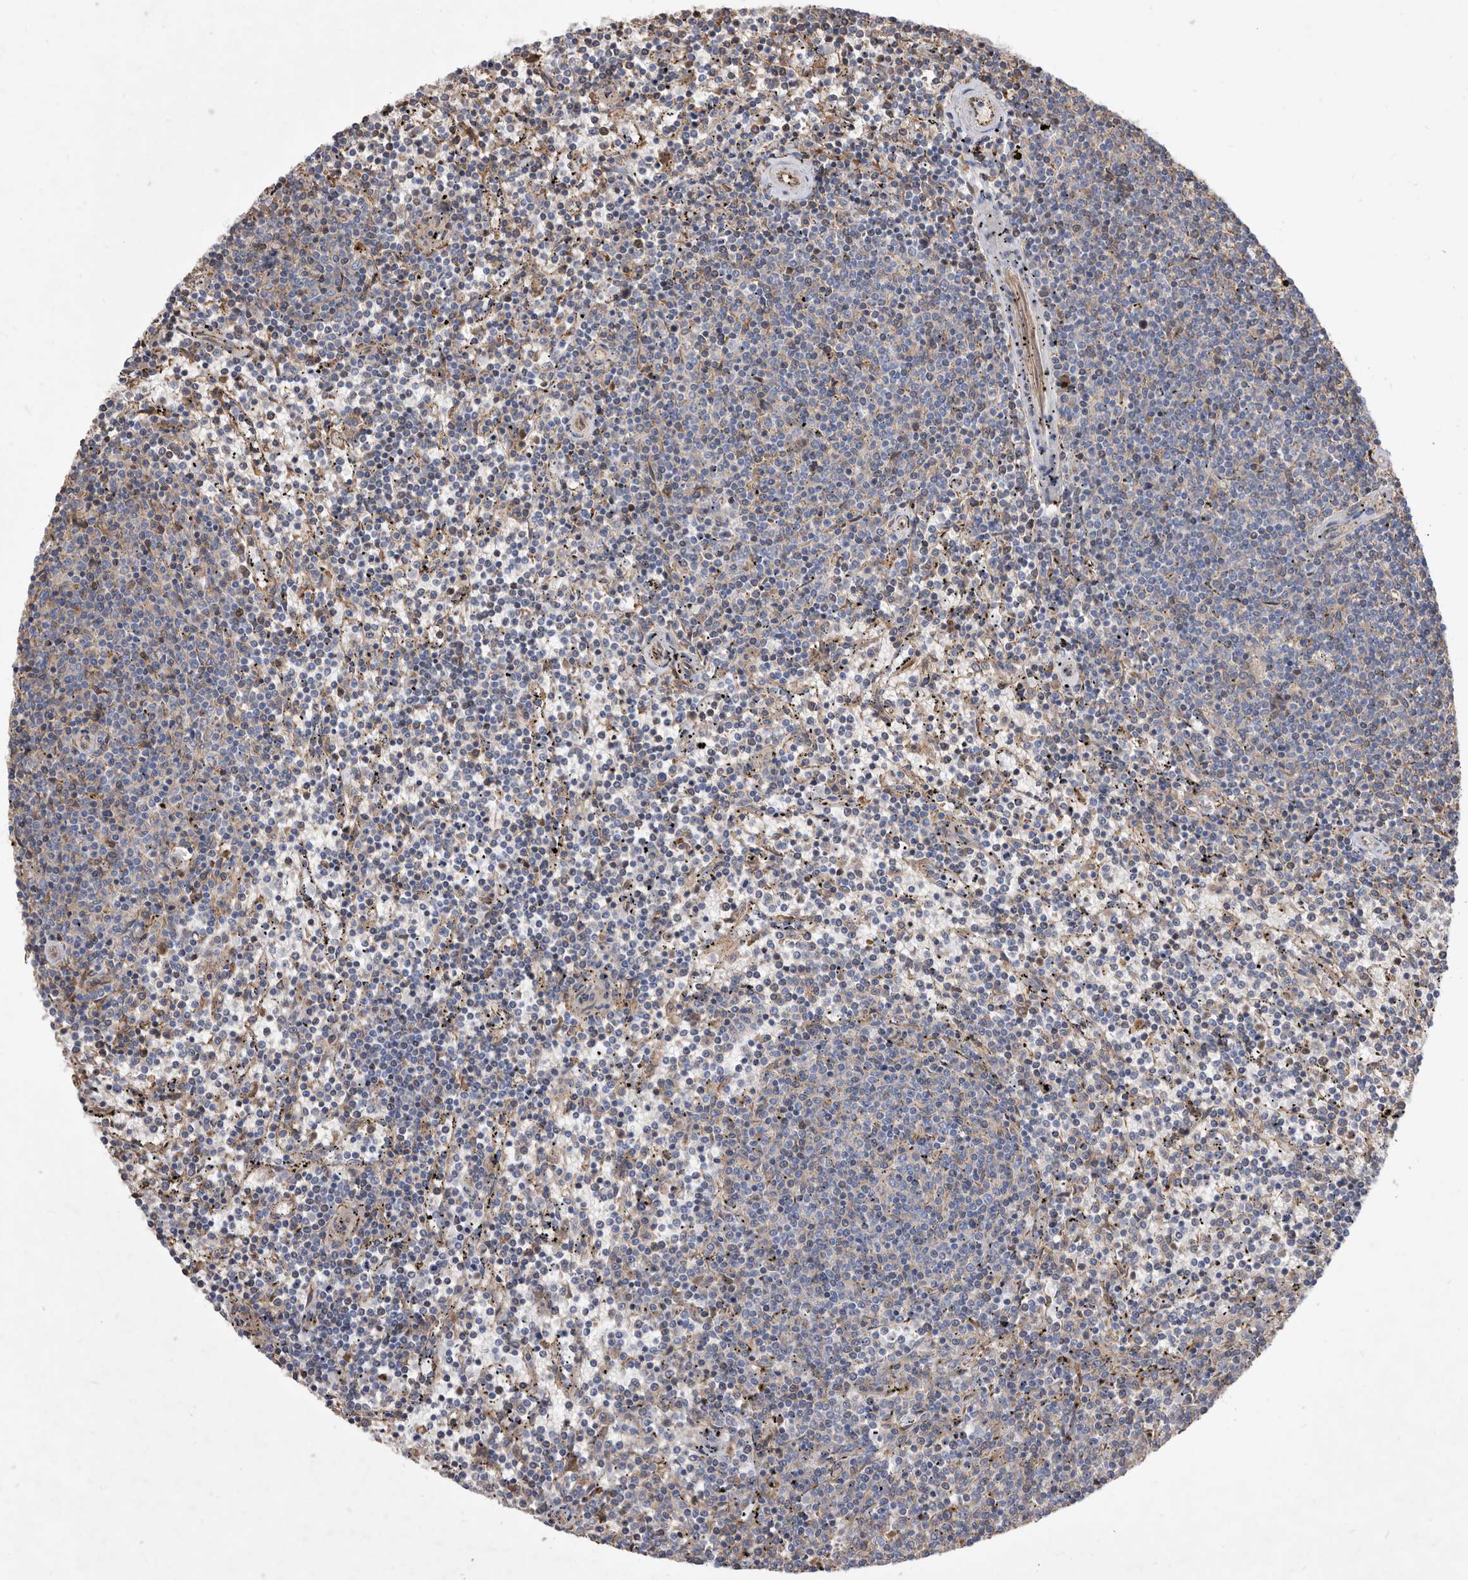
{"staining": {"intensity": "negative", "quantity": "none", "location": "none"}, "tissue": "lymphoma", "cell_type": "Tumor cells", "image_type": "cancer", "snomed": [{"axis": "morphology", "description": "Malignant lymphoma, non-Hodgkin's type, Low grade"}, {"axis": "topography", "description": "Spleen"}], "caption": "An immunohistochemistry (IHC) photomicrograph of lymphoma is shown. There is no staining in tumor cells of lymphoma. Nuclei are stained in blue.", "gene": "ATP13A3", "patient": {"sex": "female", "age": 50}}